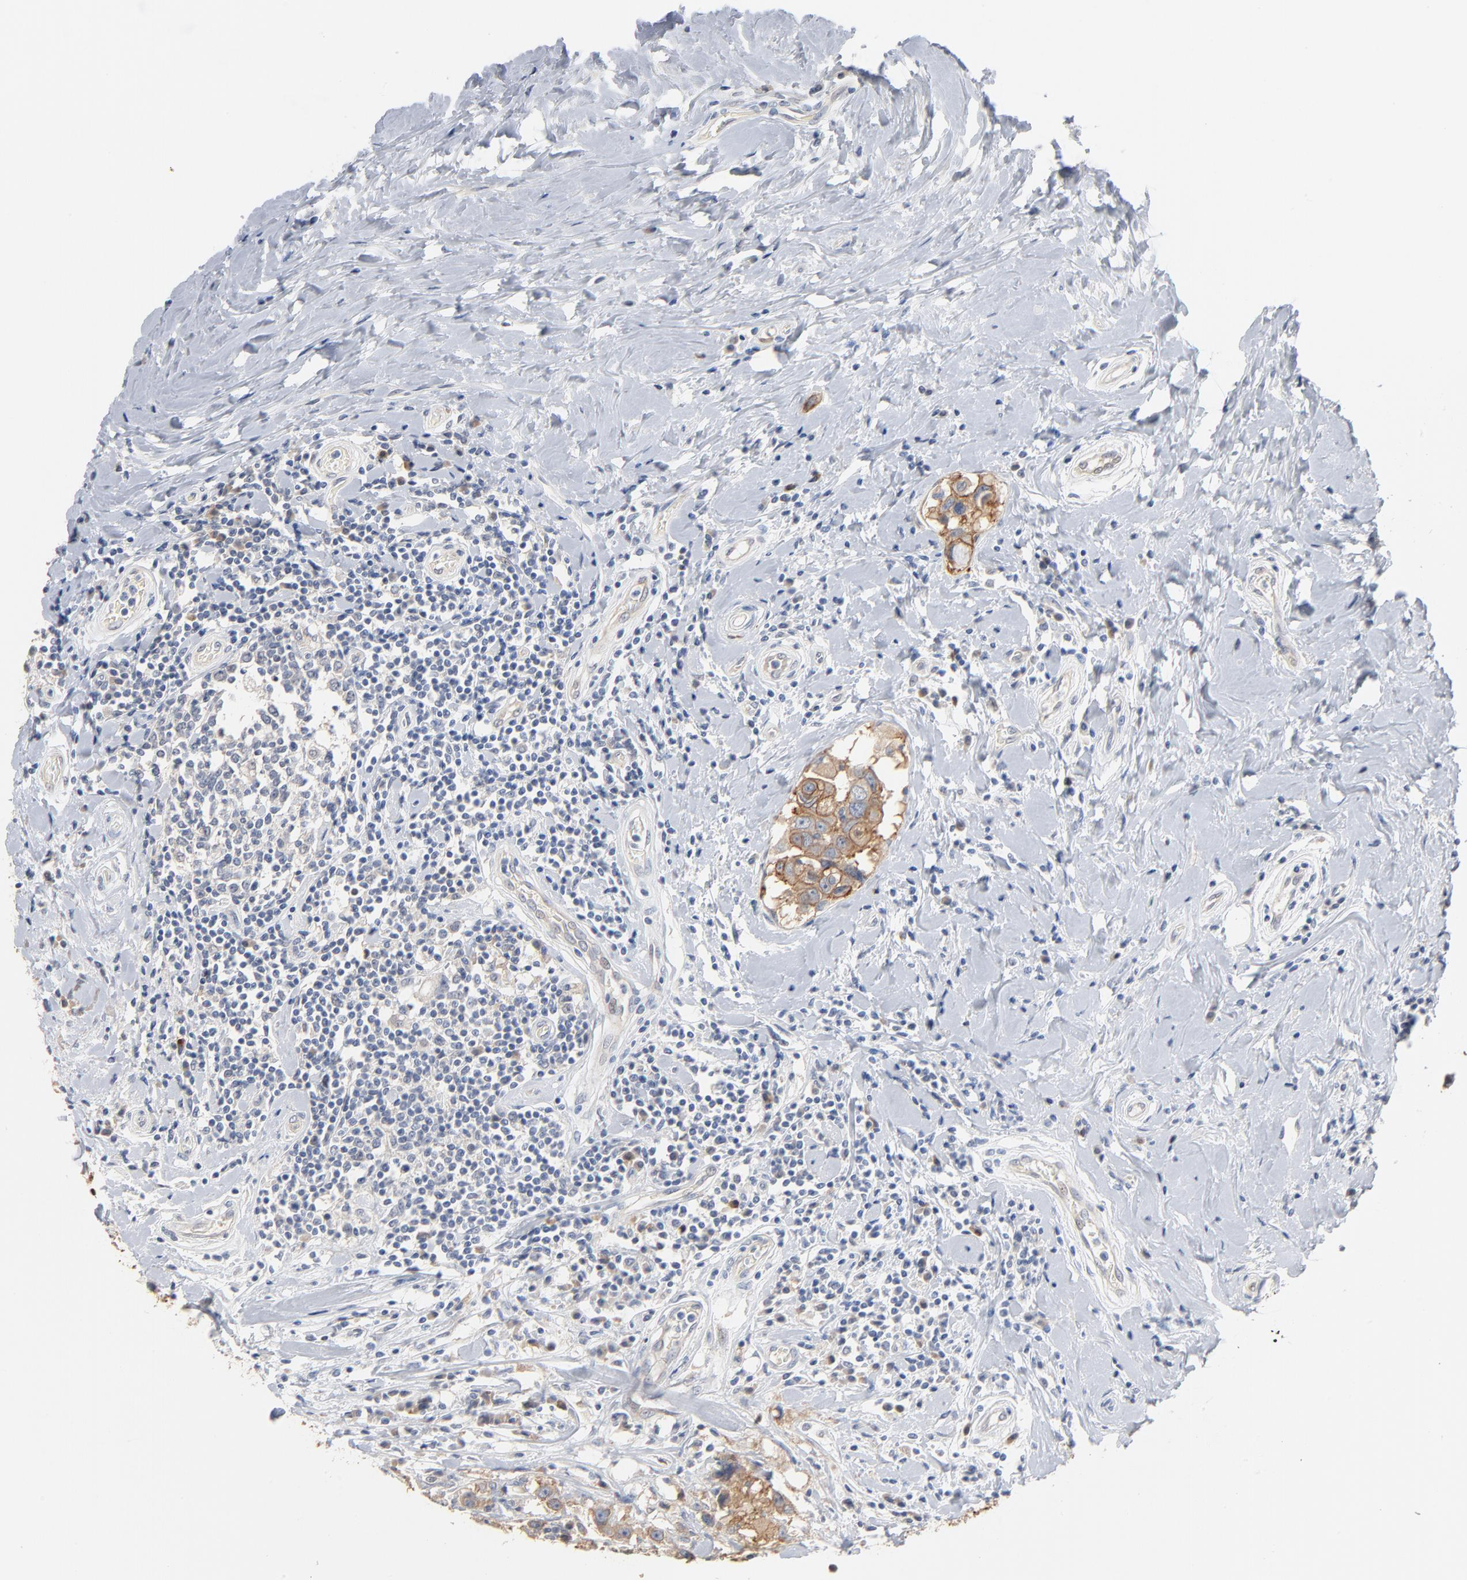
{"staining": {"intensity": "moderate", "quantity": ">75%", "location": "cytoplasmic/membranous"}, "tissue": "breast cancer", "cell_type": "Tumor cells", "image_type": "cancer", "snomed": [{"axis": "morphology", "description": "Duct carcinoma"}, {"axis": "topography", "description": "Breast"}], "caption": "A brown stain shows moderate cytoplasmic/membranous staining of a protein in human breast cancer tumor cells. (DAB (3,3'-diaminobenzidine) = brown stain, brightfield microscopy at high magnification).", "gene": "EPCAM", "patient": {"sex": "female", "age": 27}}